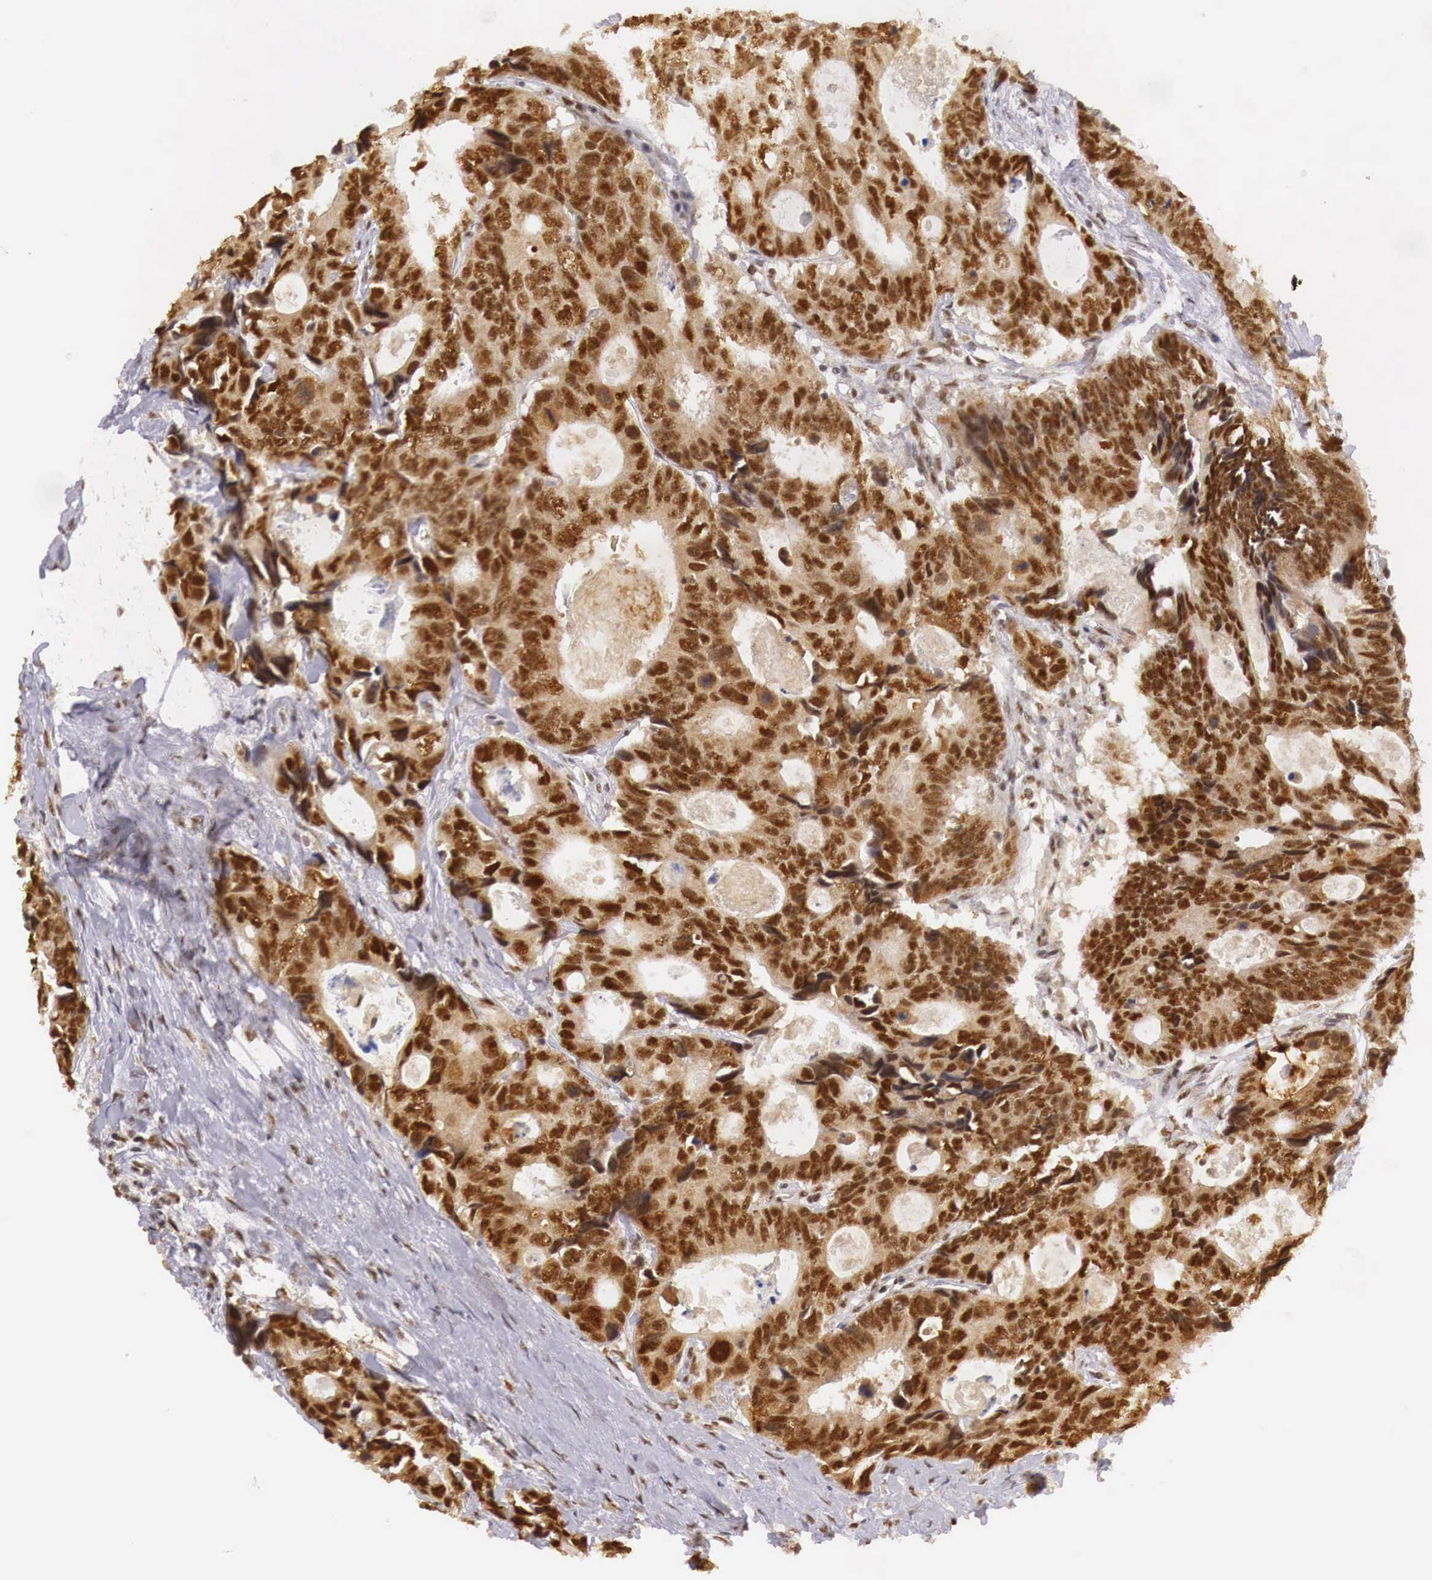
{"staining": {"intensity": "strong", "quantity": ">75%", "location": "cytoplasmic/membranous,nuclear"}, "tissue": "colorectal cancer", "cell_type": "Tumor cells", "image_type": "cancer", "snomed": [{"axis": "morphology", "description": "Adenocarcinoma, NOS"}, {"axis": "topography", "description": "Rectum"}], "caption": "Protein expression analysis of colorectal cancer (adenocarcinoma) displays strong cytoplasmic/membranous and nuclear expression in approximately >75% of tumor cells.", "gene": "GPKOW", "patient": {"sex": "female", "age": 67}}